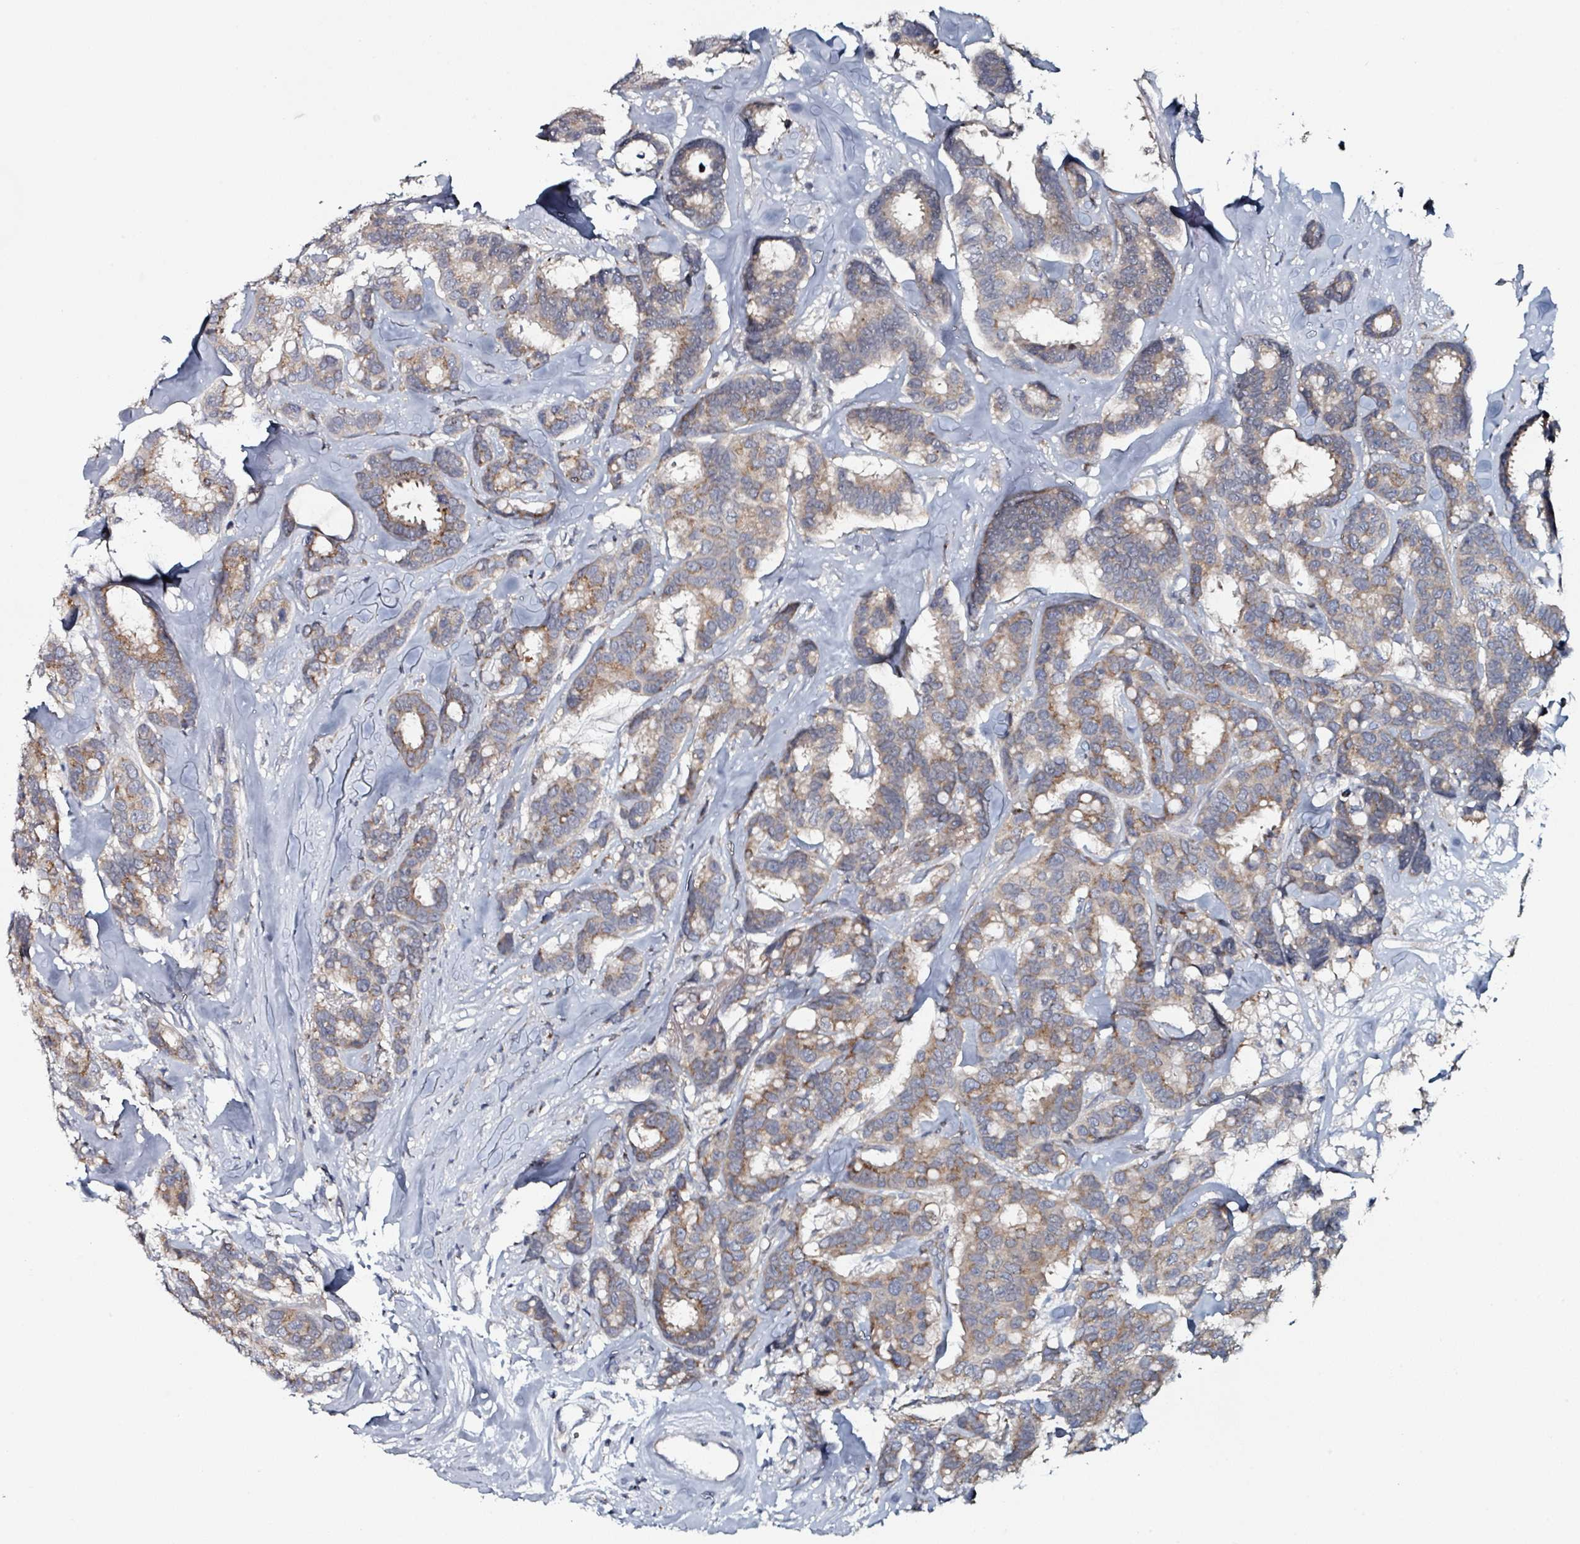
{"staining": {"intensity": "weak", "quantity": "<25%", "location": "cytoplasmic/membranous"}, "tissue": "breast cancer", "cell_type": "Tumor cells", "image_type": "cancer", "snomed": [{"axis": "morphology", "description": "Duct carcinoma"}, {"axis": "topography", "description": "Breast"}], "caption": "Tumor cells are negative for protein expression in human breast intraductal carcinoma.", "gene": "B3GAT3", "patient": {"sex": "female", "age": 87}}